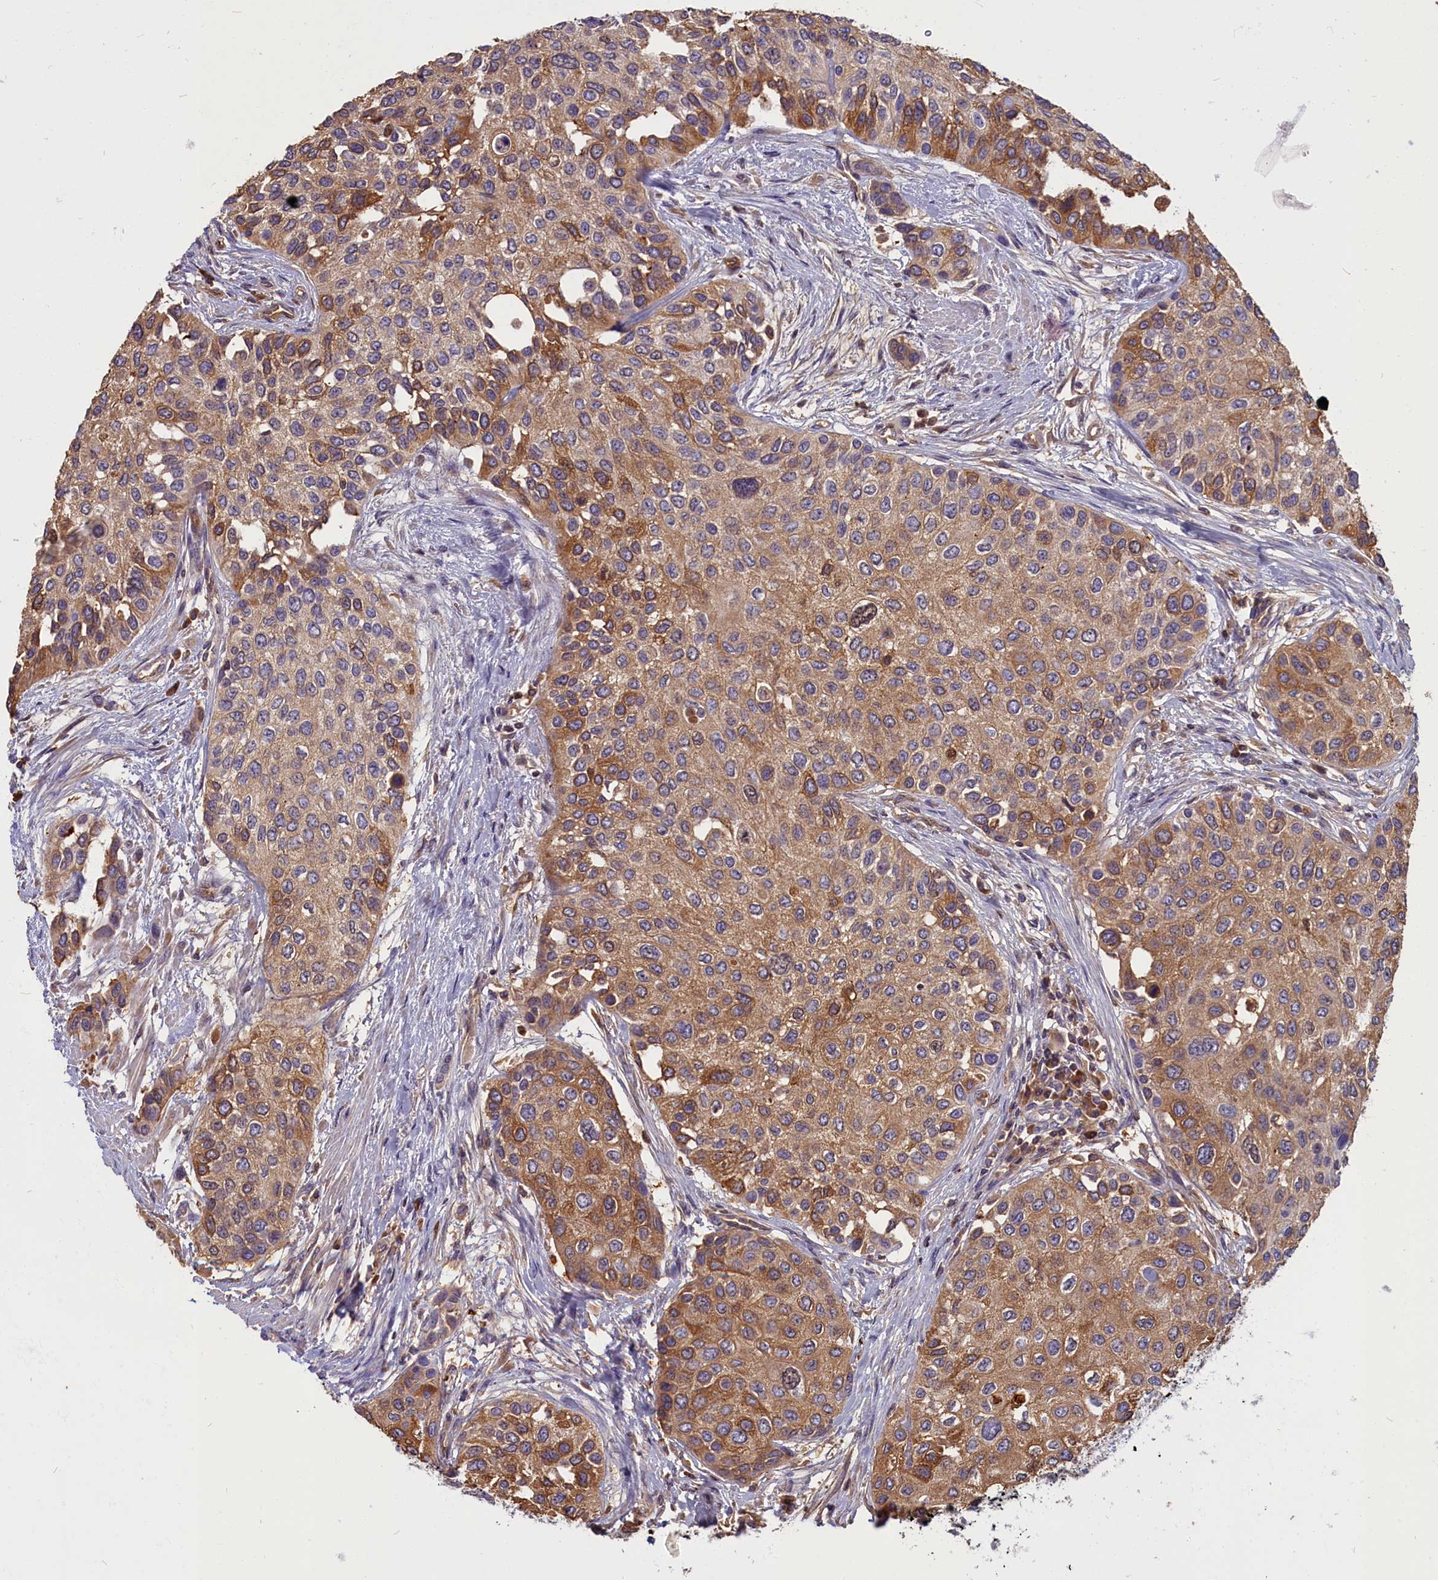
{"staining": {"intensity": "moderate", "quantity": ">75%", "location": "cytoplasmic/membranous"}, "tissue": "urothelial cancer", "cell_type": "Tumor cells", "image_type": "cancer", "snomed": [{"axis": "morphology", "description": "Normal tissue, NOS"}, {"axis": "morphology", "description": "Urothelial carcinoma, High grade"}, {"axis": "topography", "description": "Vascular tissue"}, {"axis": "topography", "description": "Urinary bladder"}], "caption": "Immunohistochemical staining of urothelial cancer exhibits medium levels of moderate cytoplasmic/membranous positivity in about >75% of tumor cells.", "gene": "SV2C", "patient": {"sex": "female", "age": 56}}